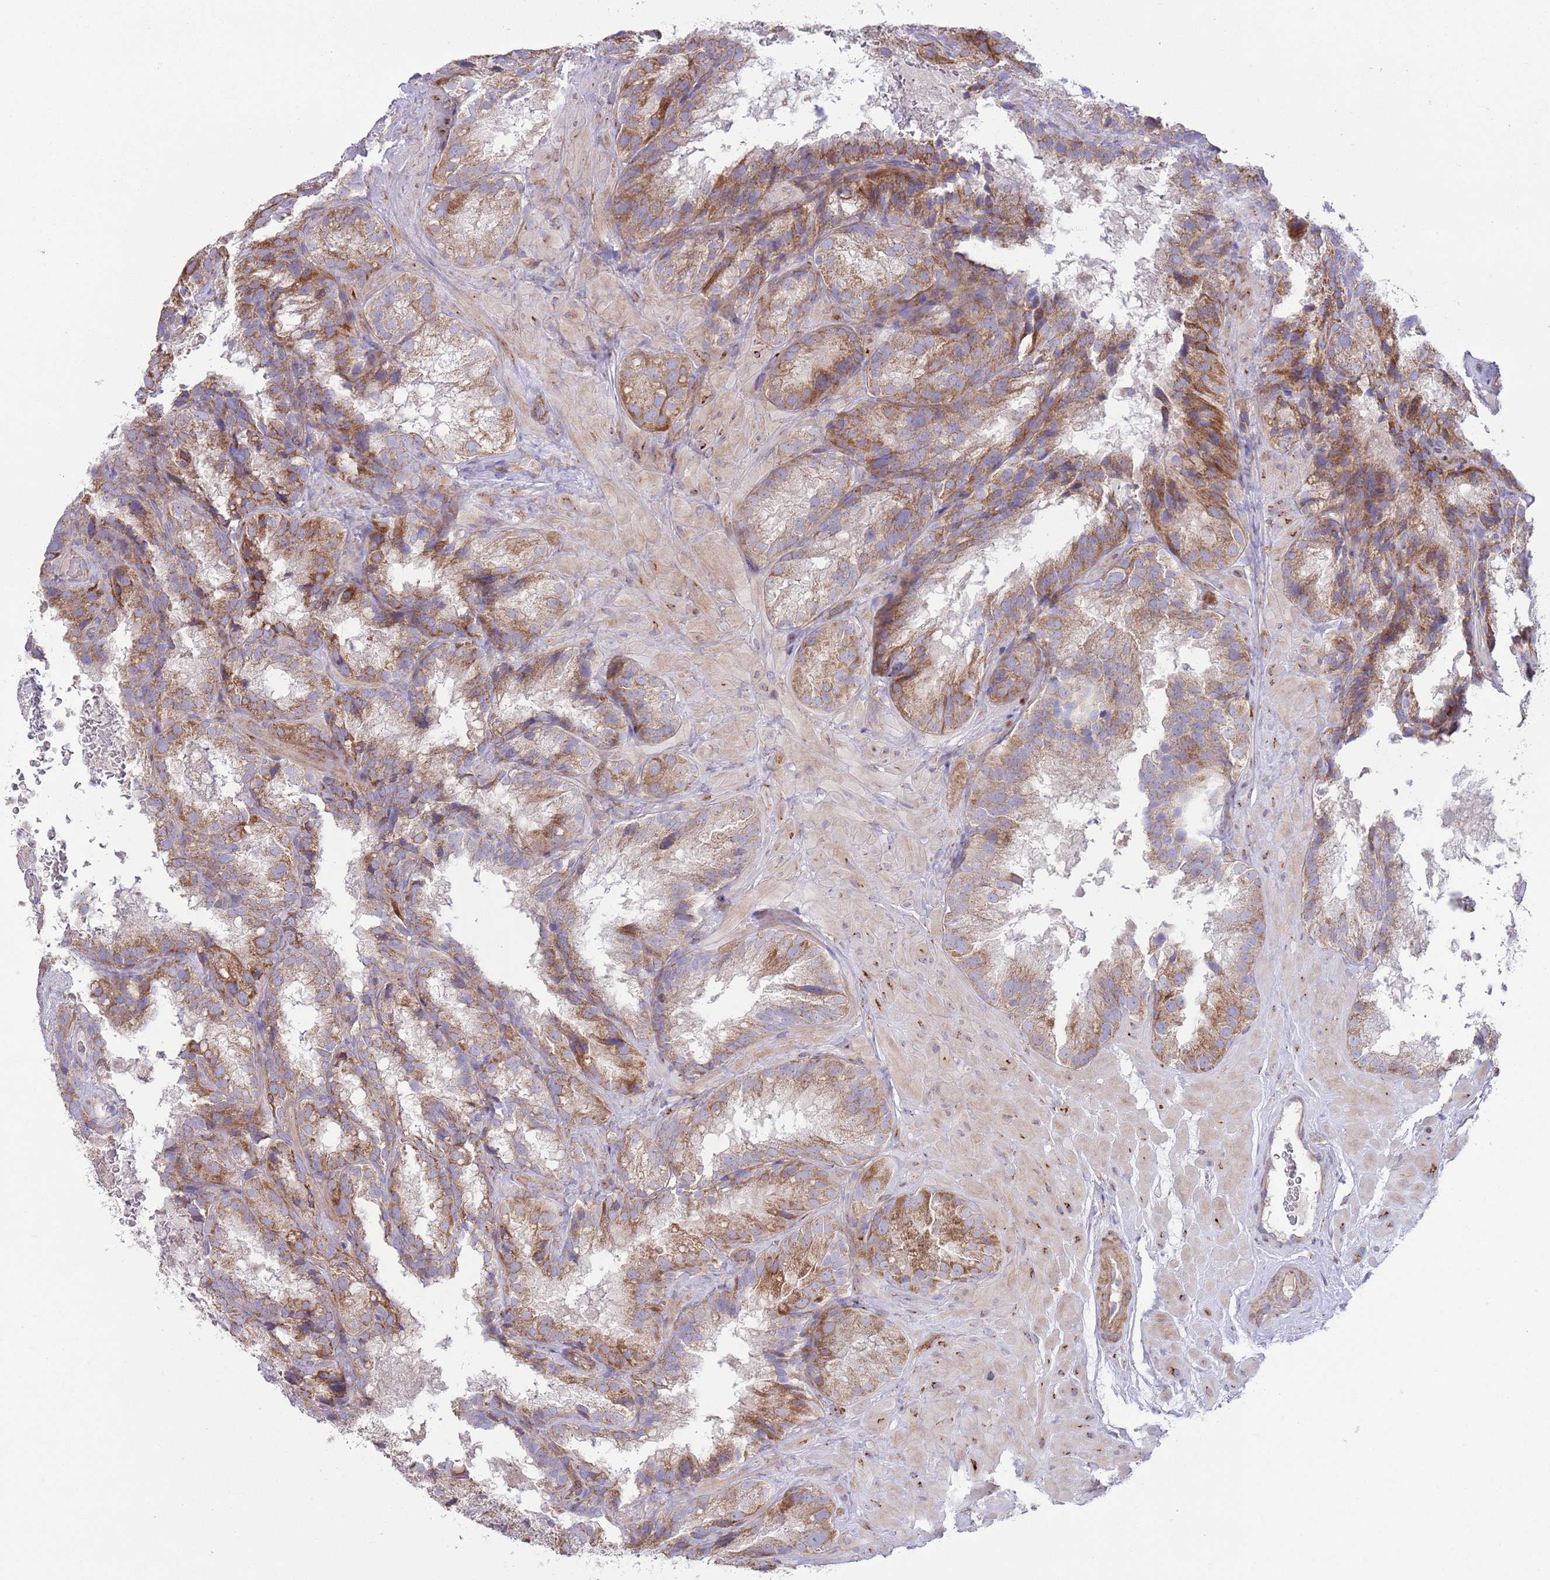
{"staining": {"intensity": "moderate", "quantity": ">75%", "location": "cytoplasmic/membranous"}, "tissue": "seminal vesicle", "cell_type": "Glandular cells", "image_type": "normal", "snomed": [{"axis": "morphology", "description": "Normal tissue, NOS"}, {"axis": "topography", "description": "Seminal veicle"}], "caption": "Immunohistochemical staining of benign seminal vesicle displays moderate cytoplasmic/membranous protein staining in approximately >75% of glandular cells. The protein is shown in brown color, while the nuclei are stained blue.", "gene": "TOMM5", "patient": {"sex": "male", "age": 58}}